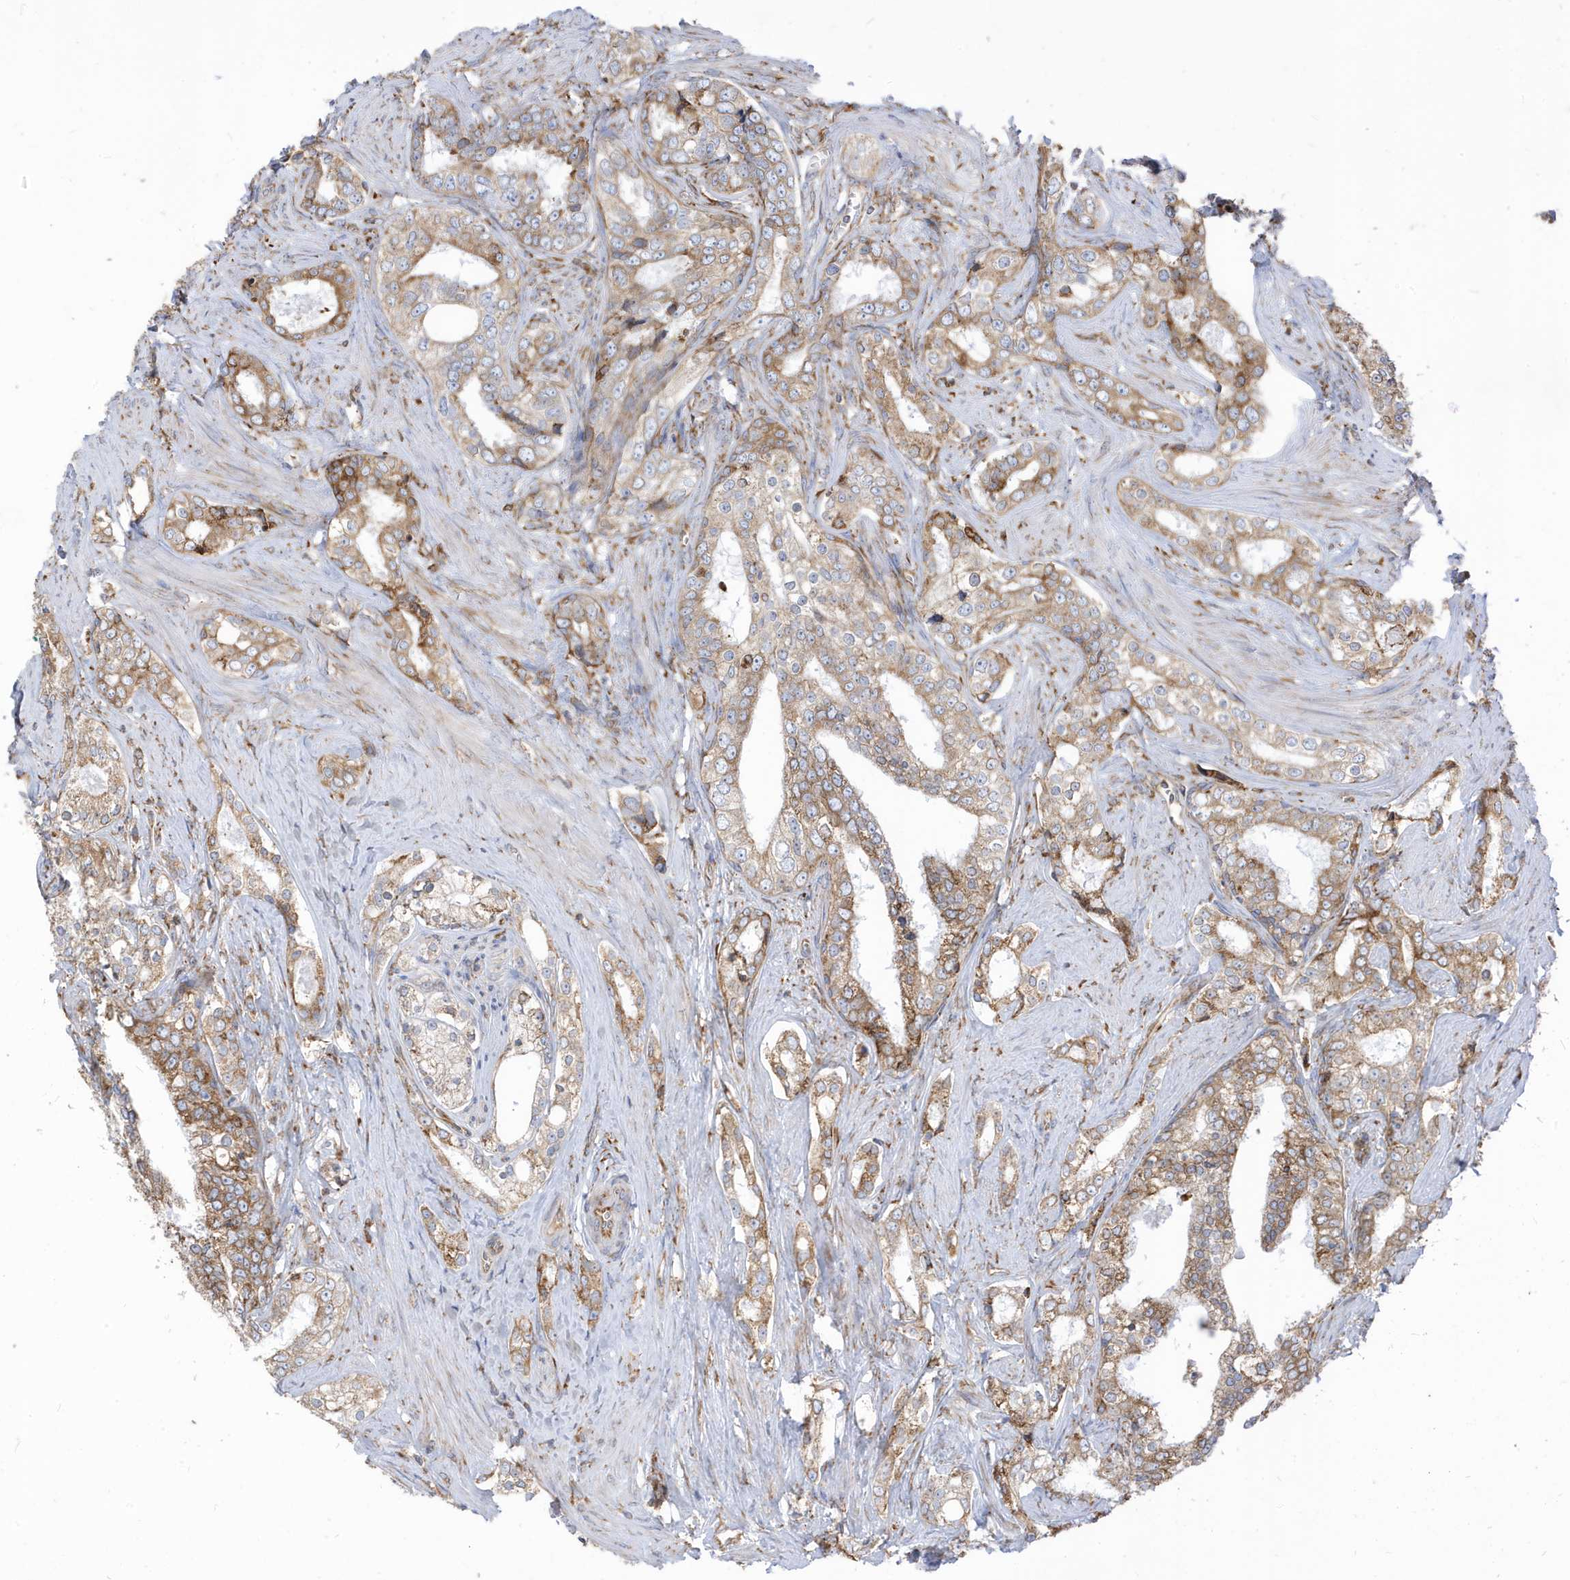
{"staining": {"intensity": "moderate", "quantity": ">75%", "location": "cytoplasmic/membranous"}, "tissue": "prostate cancer", "cell_type": "Tumor cells", "image_type": "cancer", "snomed": [{"axis": "morphology", "description": "Adenocarcinoma, High grade"}, {"axis": "topography", "description": "Prostate"}], "caption": "DAB immunohistochemical staining of prostate cancer reveals moderate cytoplasmic/membranous protein expression in approximately >75% of tumor cells.", "gene": "PDIA6", "patient": {"sex": "male", "age": 66}}